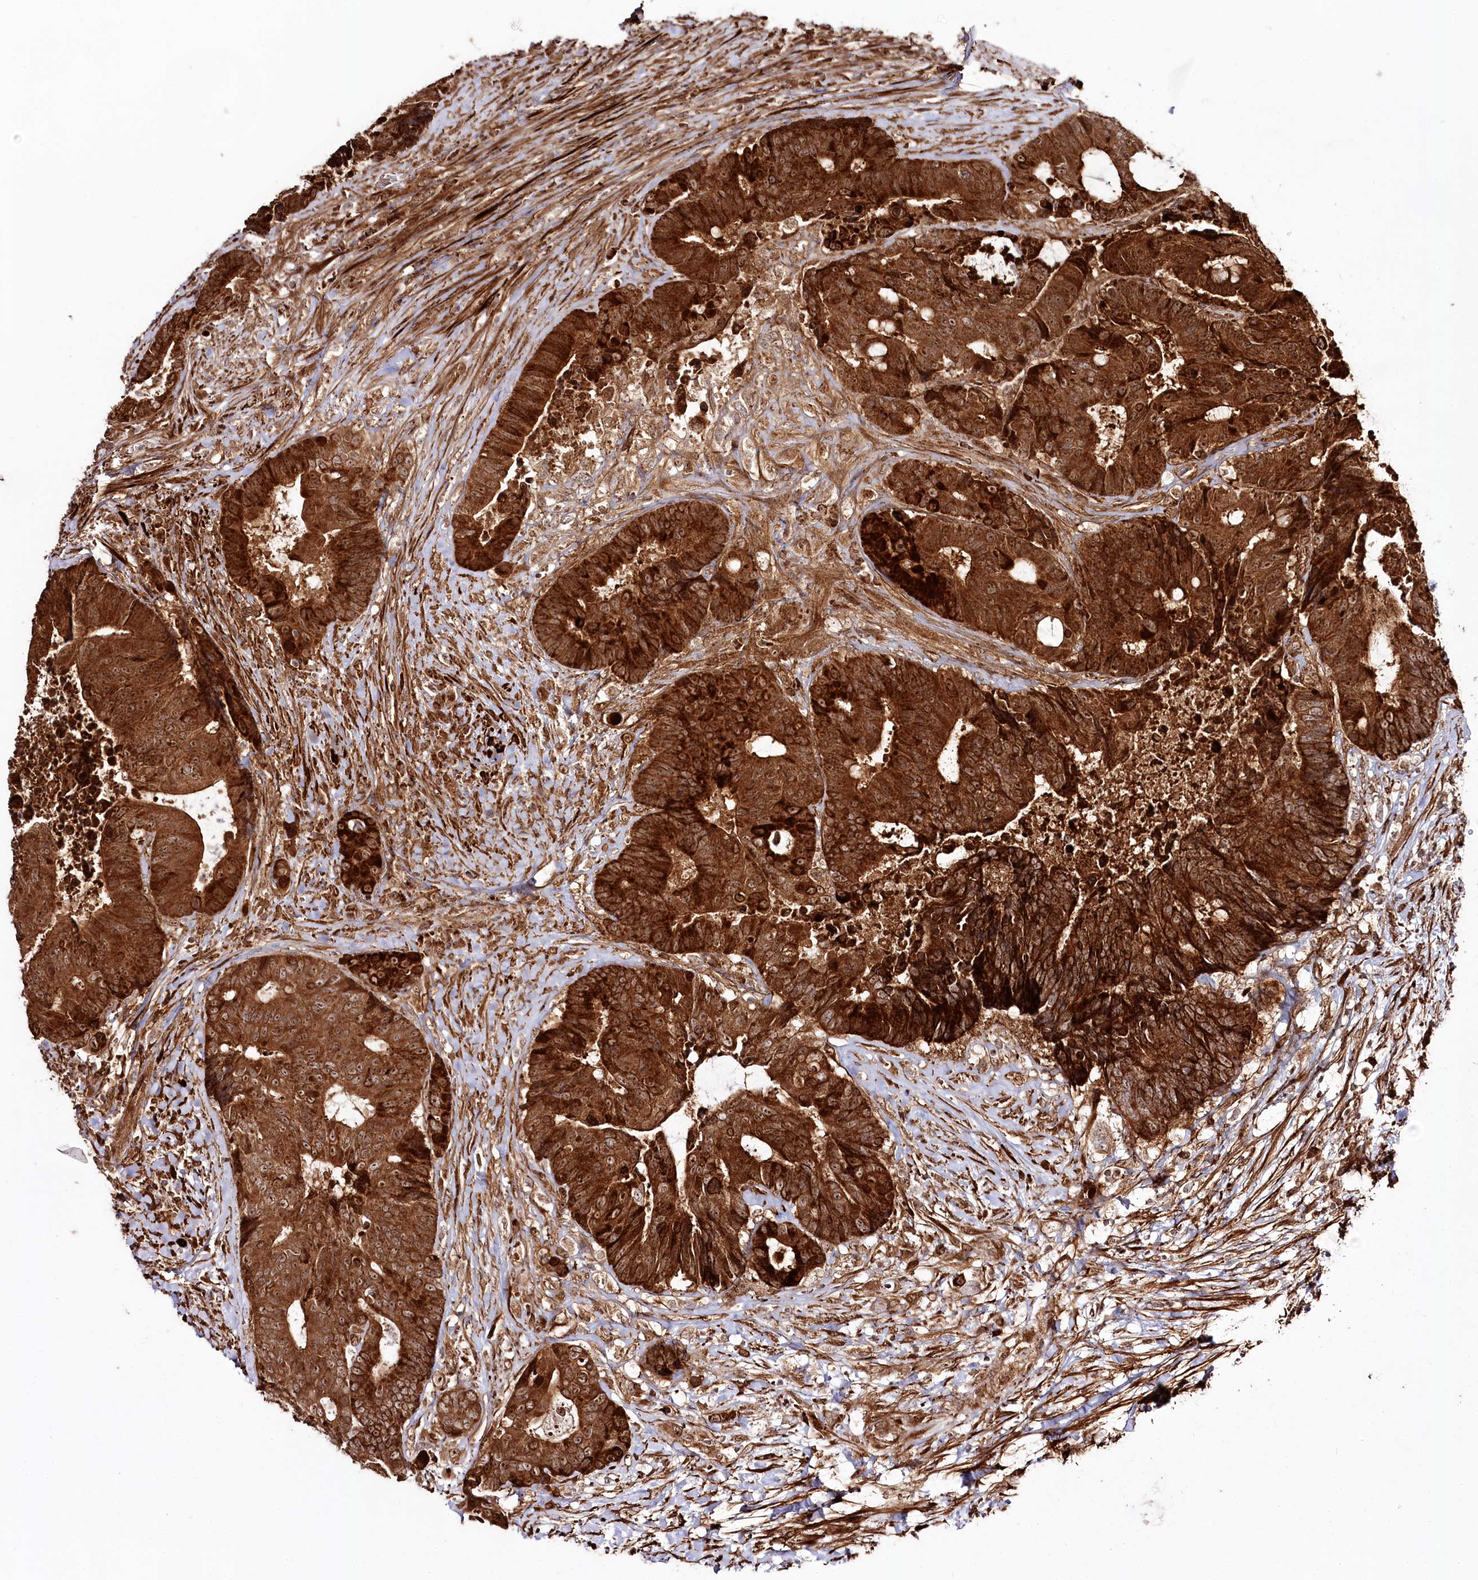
{"staining": {"intensity": "strong", "quantity": ">75%", "location": "cytoplasmic/membranous,nuclear"}, "tissue": "colorectal cancer", "cell_type": "Tumor cells", "image_type": "cancer", "snomed": [{"axis": "morphology", "description": "Adenocarcinoma, NOS"}, {"axis": "topography", "description": "Rectum"}], "caption": "This micrograph shows IHC staining of colorectal cancer, with high strong cytoplasmic/membranous and nuclear staining in about >75% of tumor cells.", "gene": "REXO2", "patient": {"sex": "male", "age": 69}}